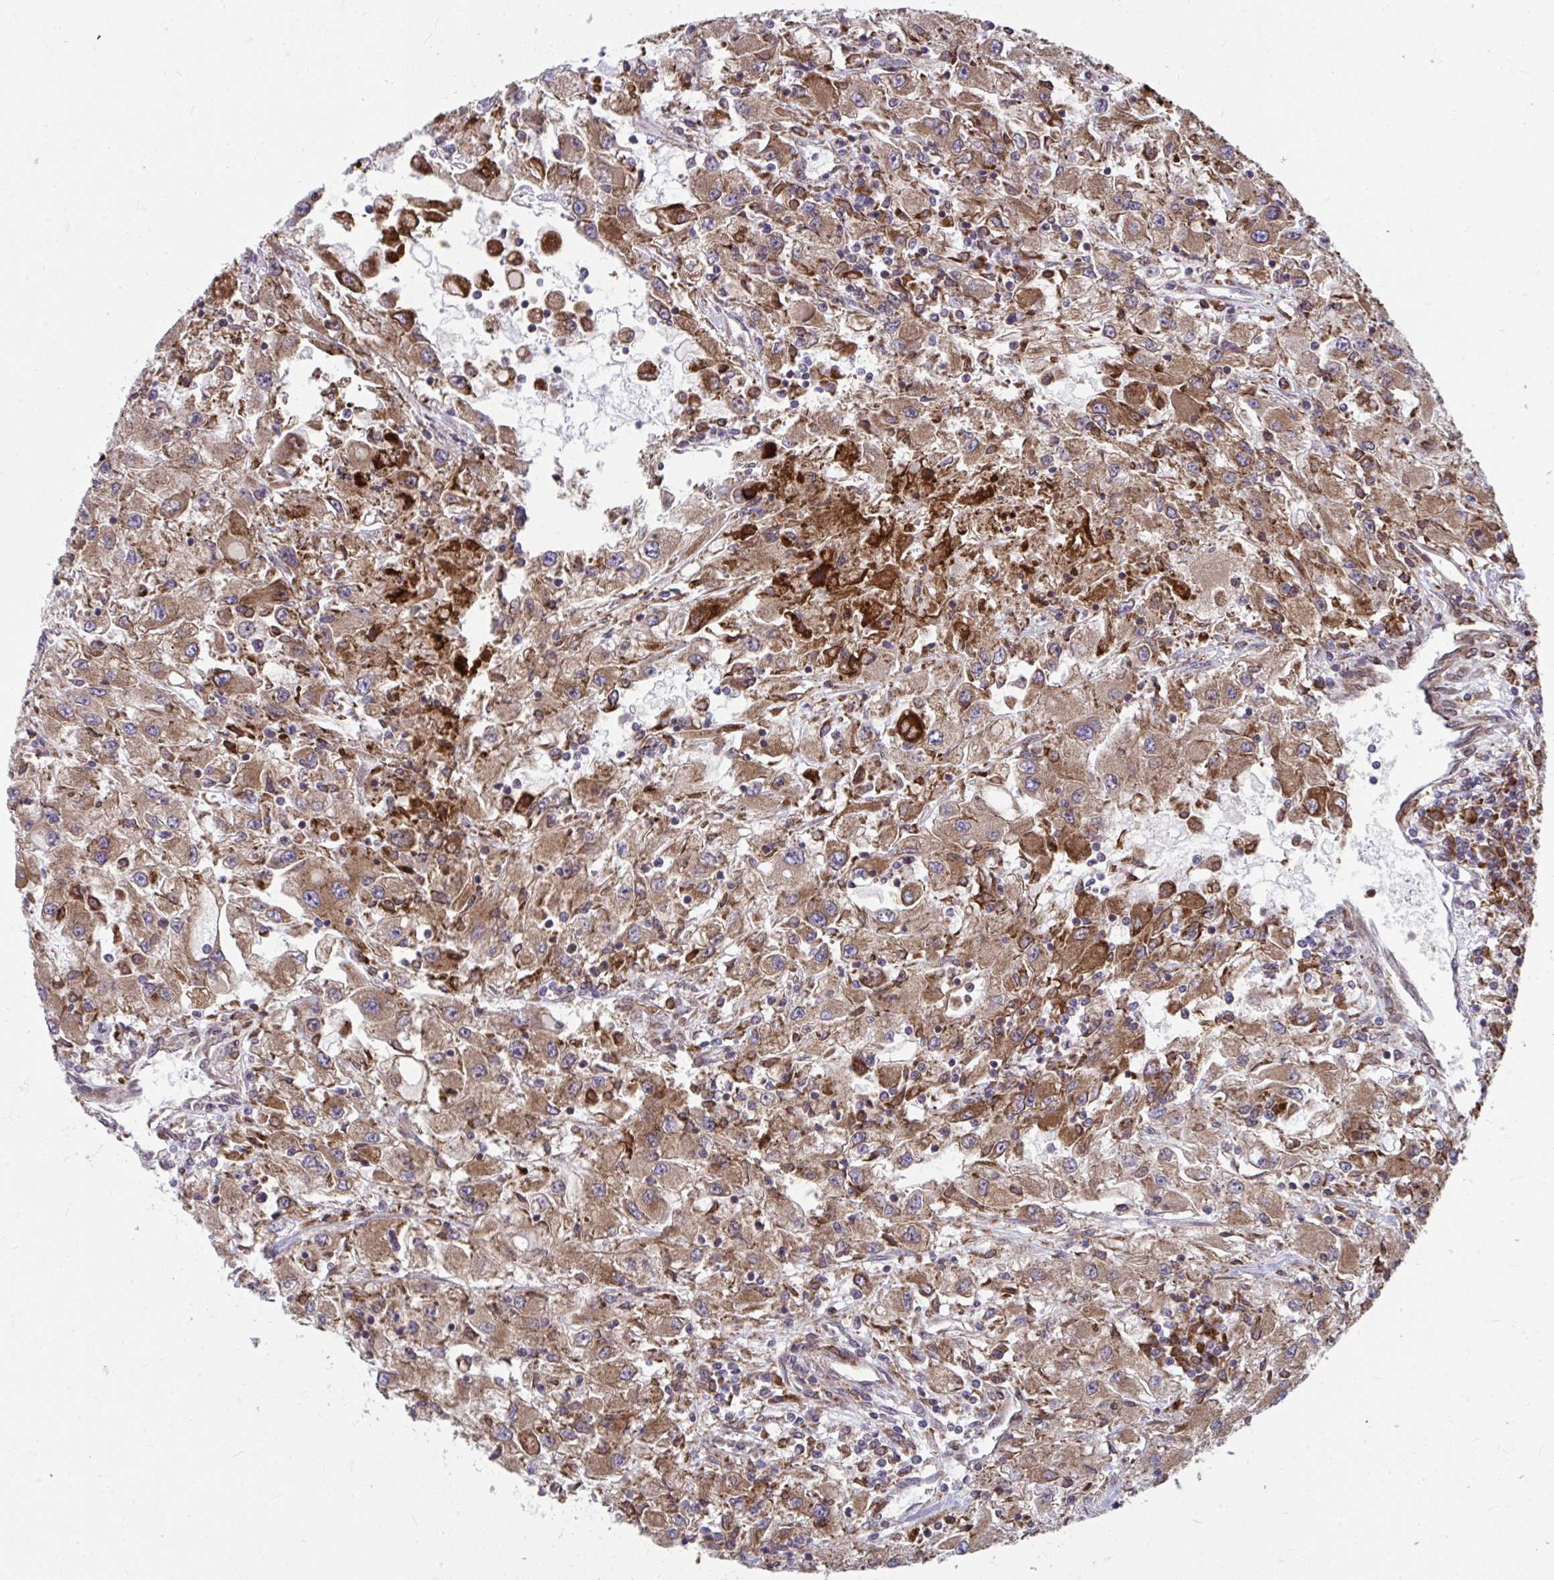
{"staining": {"intensity": "moderate", "quantity": ">75%", "location": "cytoplasmic/membranous"}, "tissue": "renal cancer", "cell_type": "Tumor cells", "image_type": "cancer", "snomed": [{"axis": "morphology", "description": "Adenocarcinoma, NOS"}, {"axis": "topography", "description": "Kidney"}], "caption": "Tumor cells show moderate cytoplasmic/membranous staining in approximately >75% of cells in renal adenocarcinoma.", "gene": "STIM2", "patient": {"sex": "female", "age": 67}}